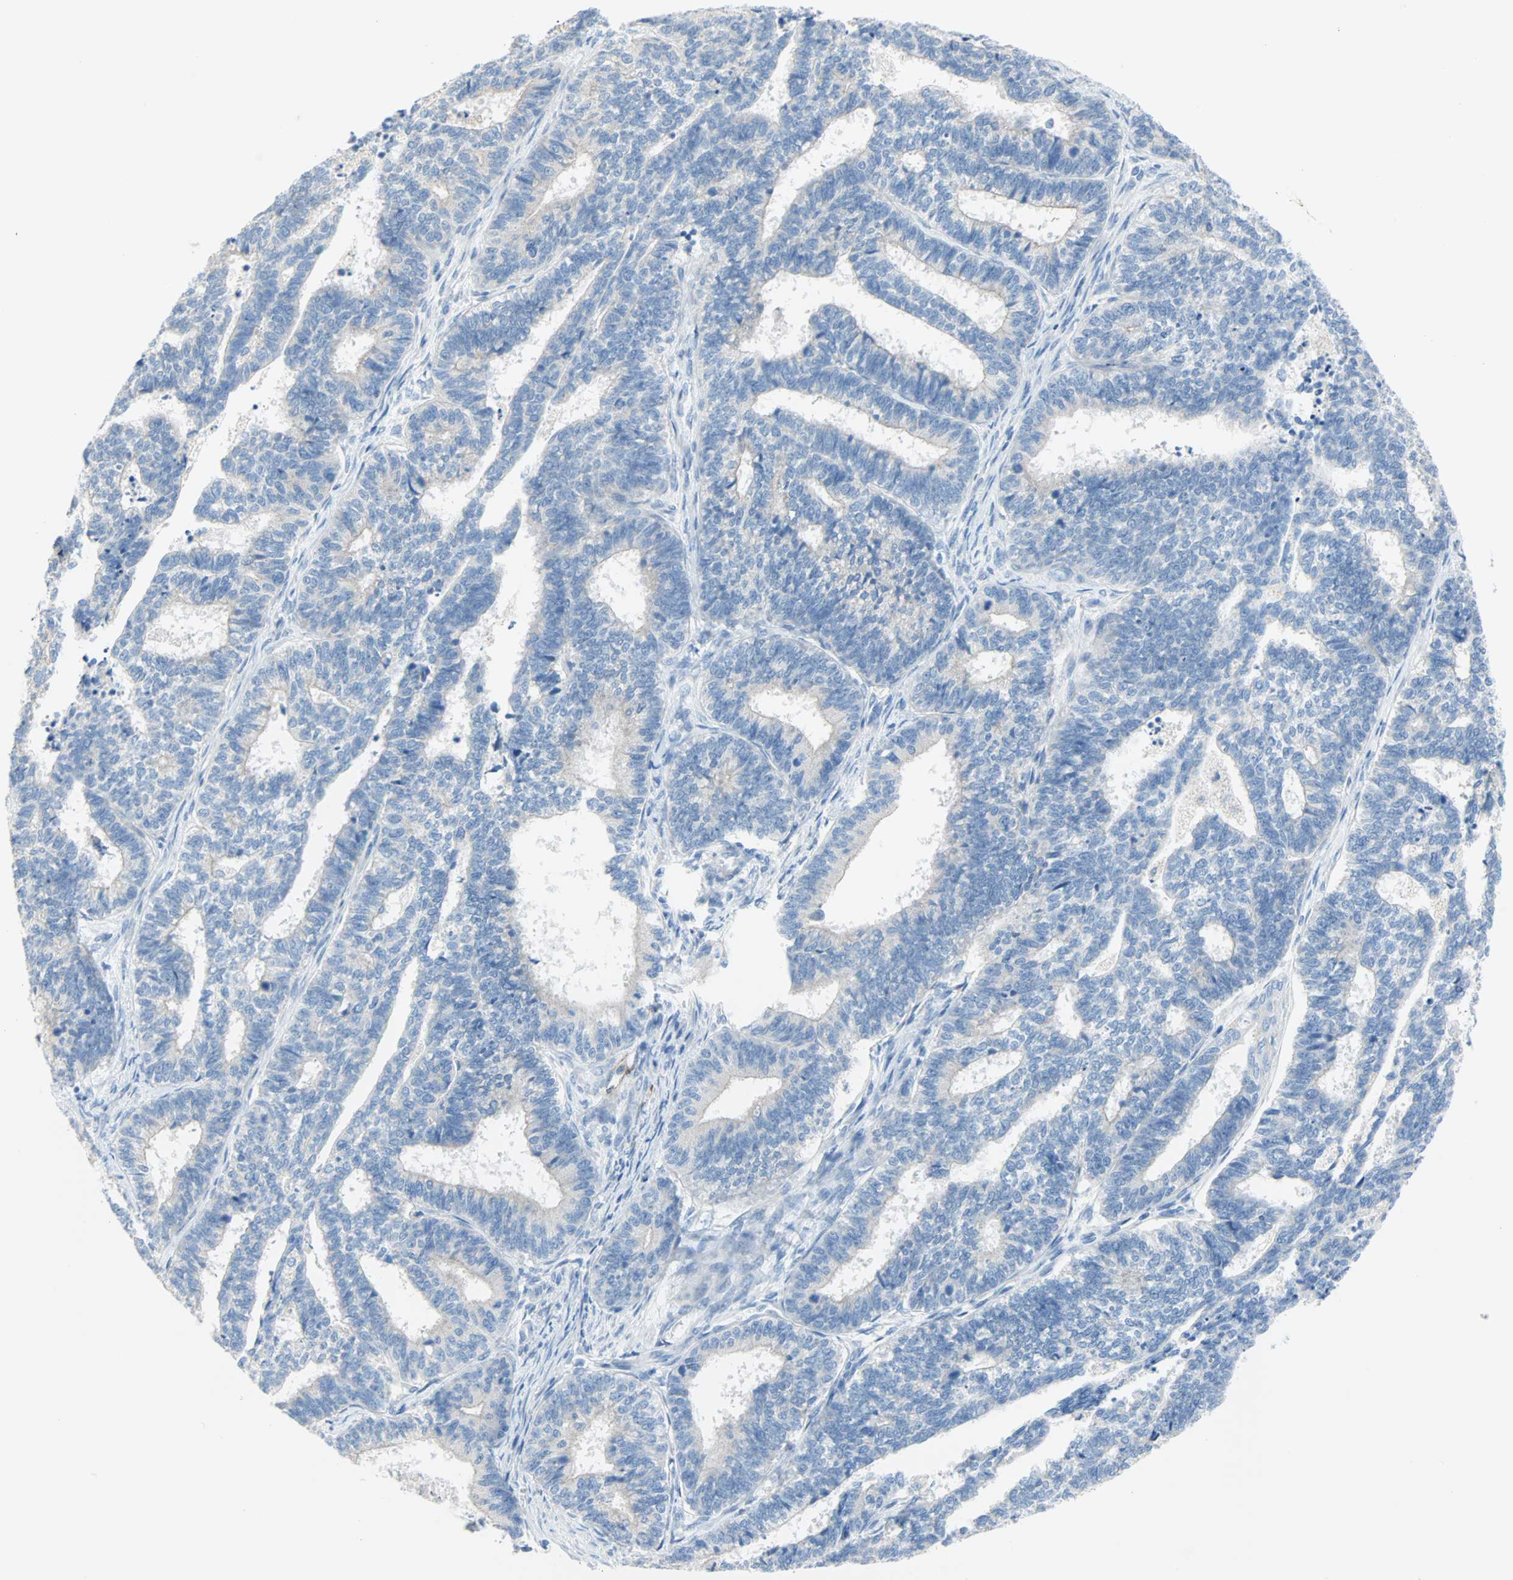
{"staining": {"intensity": "negative", "quantity": "none", "location": "none"}, "tissue": "endometrial cancer", "cell_type": "Tumor cells", "image_type": "cancer", "snomed": [{"axis": "morphology", "description": "Adenocarcinoma, NOS"}, {"axis": "topography", "description": "Endometrium"}], "caption": "Immunohistochemistry micrograph of neoplastic tissue: endometrial adenocarcinoma stained with DAB displays no significant protein positivity in tumor cells.", "gene": "PDPN", "patient": {"sex": "female", "age": 70}}